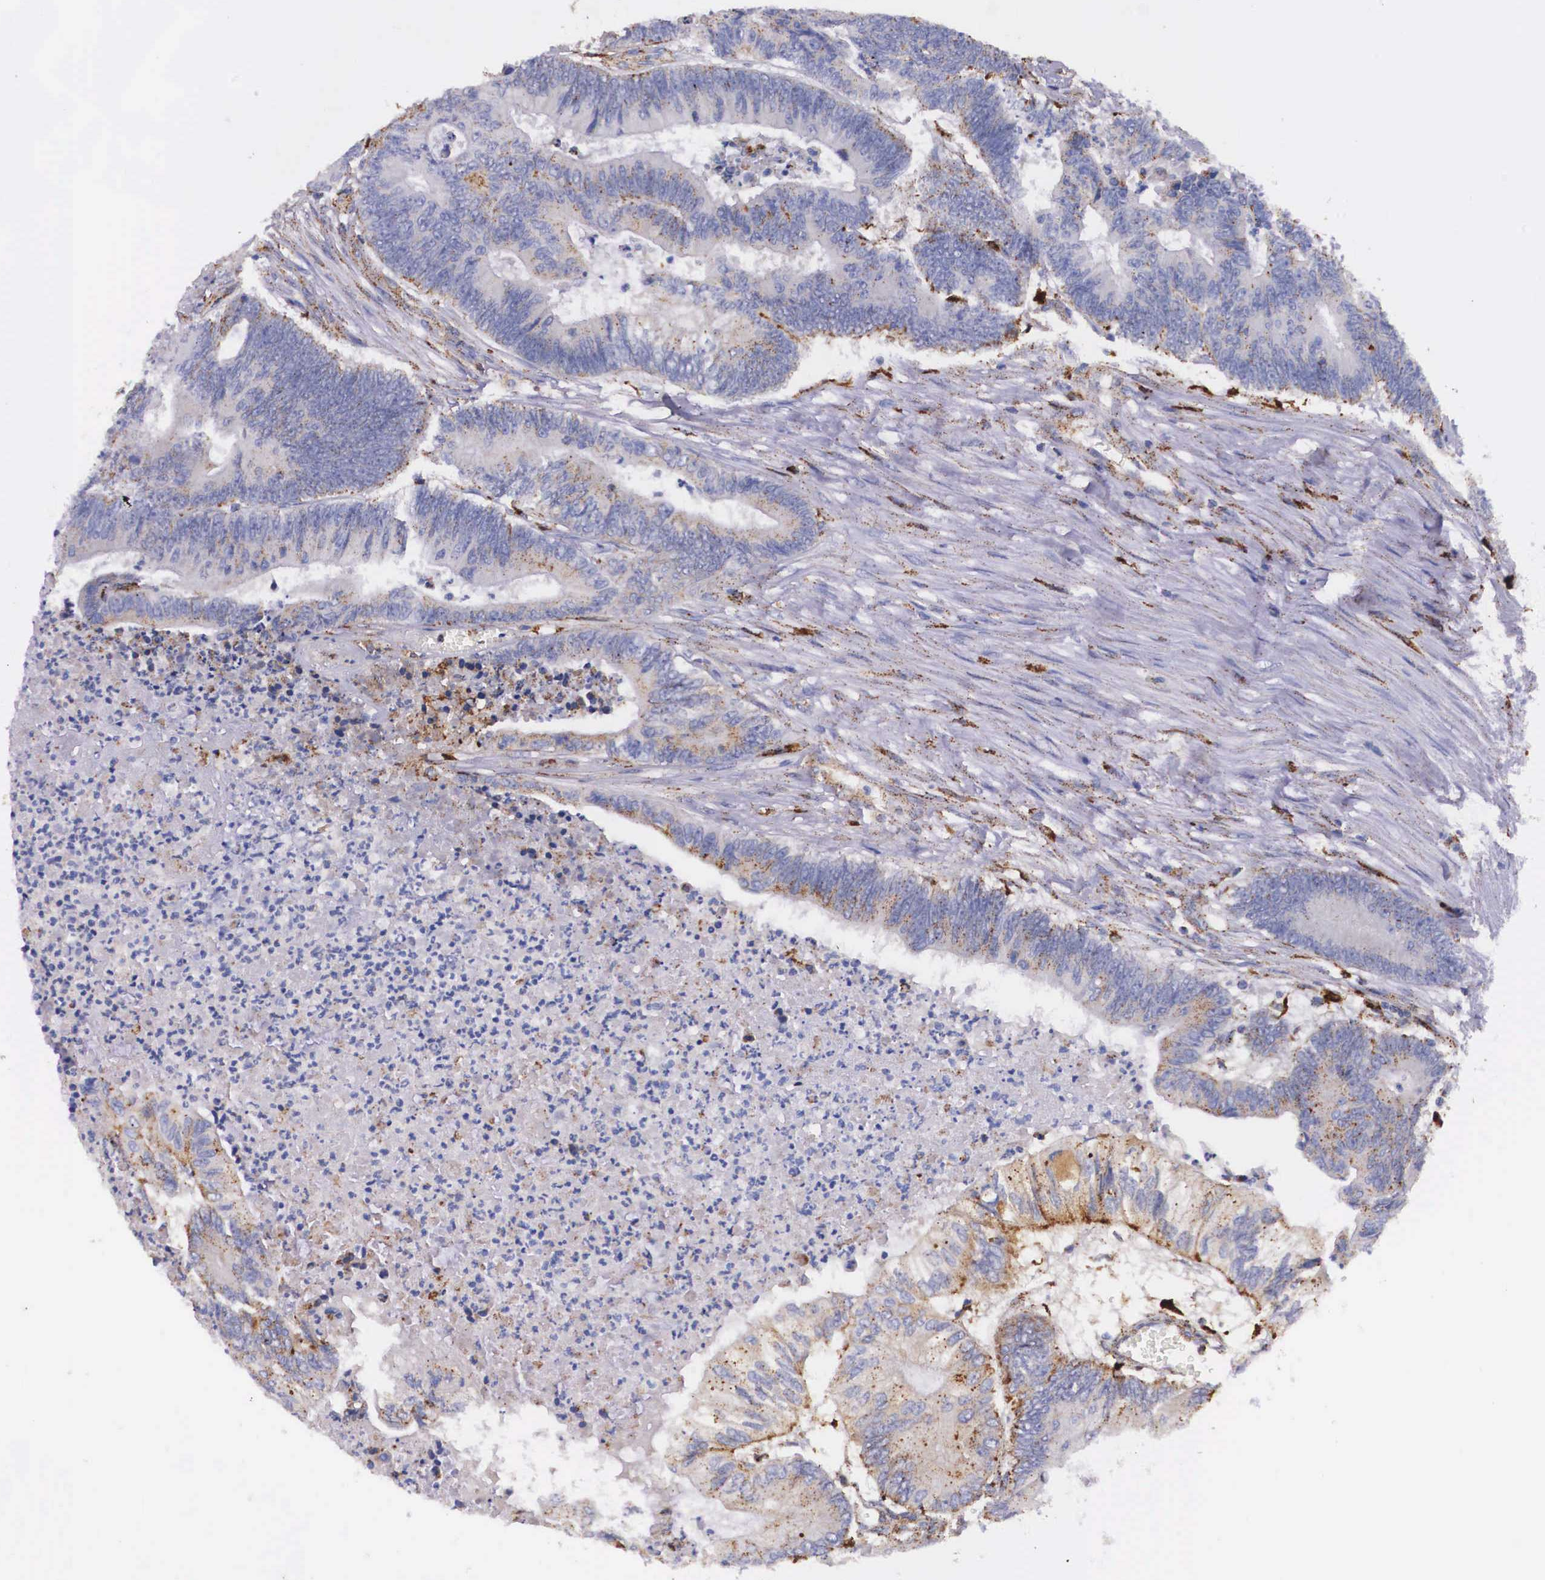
{"staining": {"intensity": "weak", "quantity": ">75%", "location": "cytoplasmic/membranous"}, "tissue": "colorectal cancer", "cell_type": "Tumor cells", "image_type": "cancer", "snomed": [{"axis": "morphology", "description": "Adenocarcinoma, NOS"}, {"axis": "topography", "description": "Colon"}], "caption": "This micrograph demonstrates immunohistochemistry (IHC) staining of adenocarcinoma (colorectal), with low weak cytoplasmic/membranous staining in about >75% of tumor cells.", "gene": "NAGA", "patient": {"sex": "male", "age": 65}}